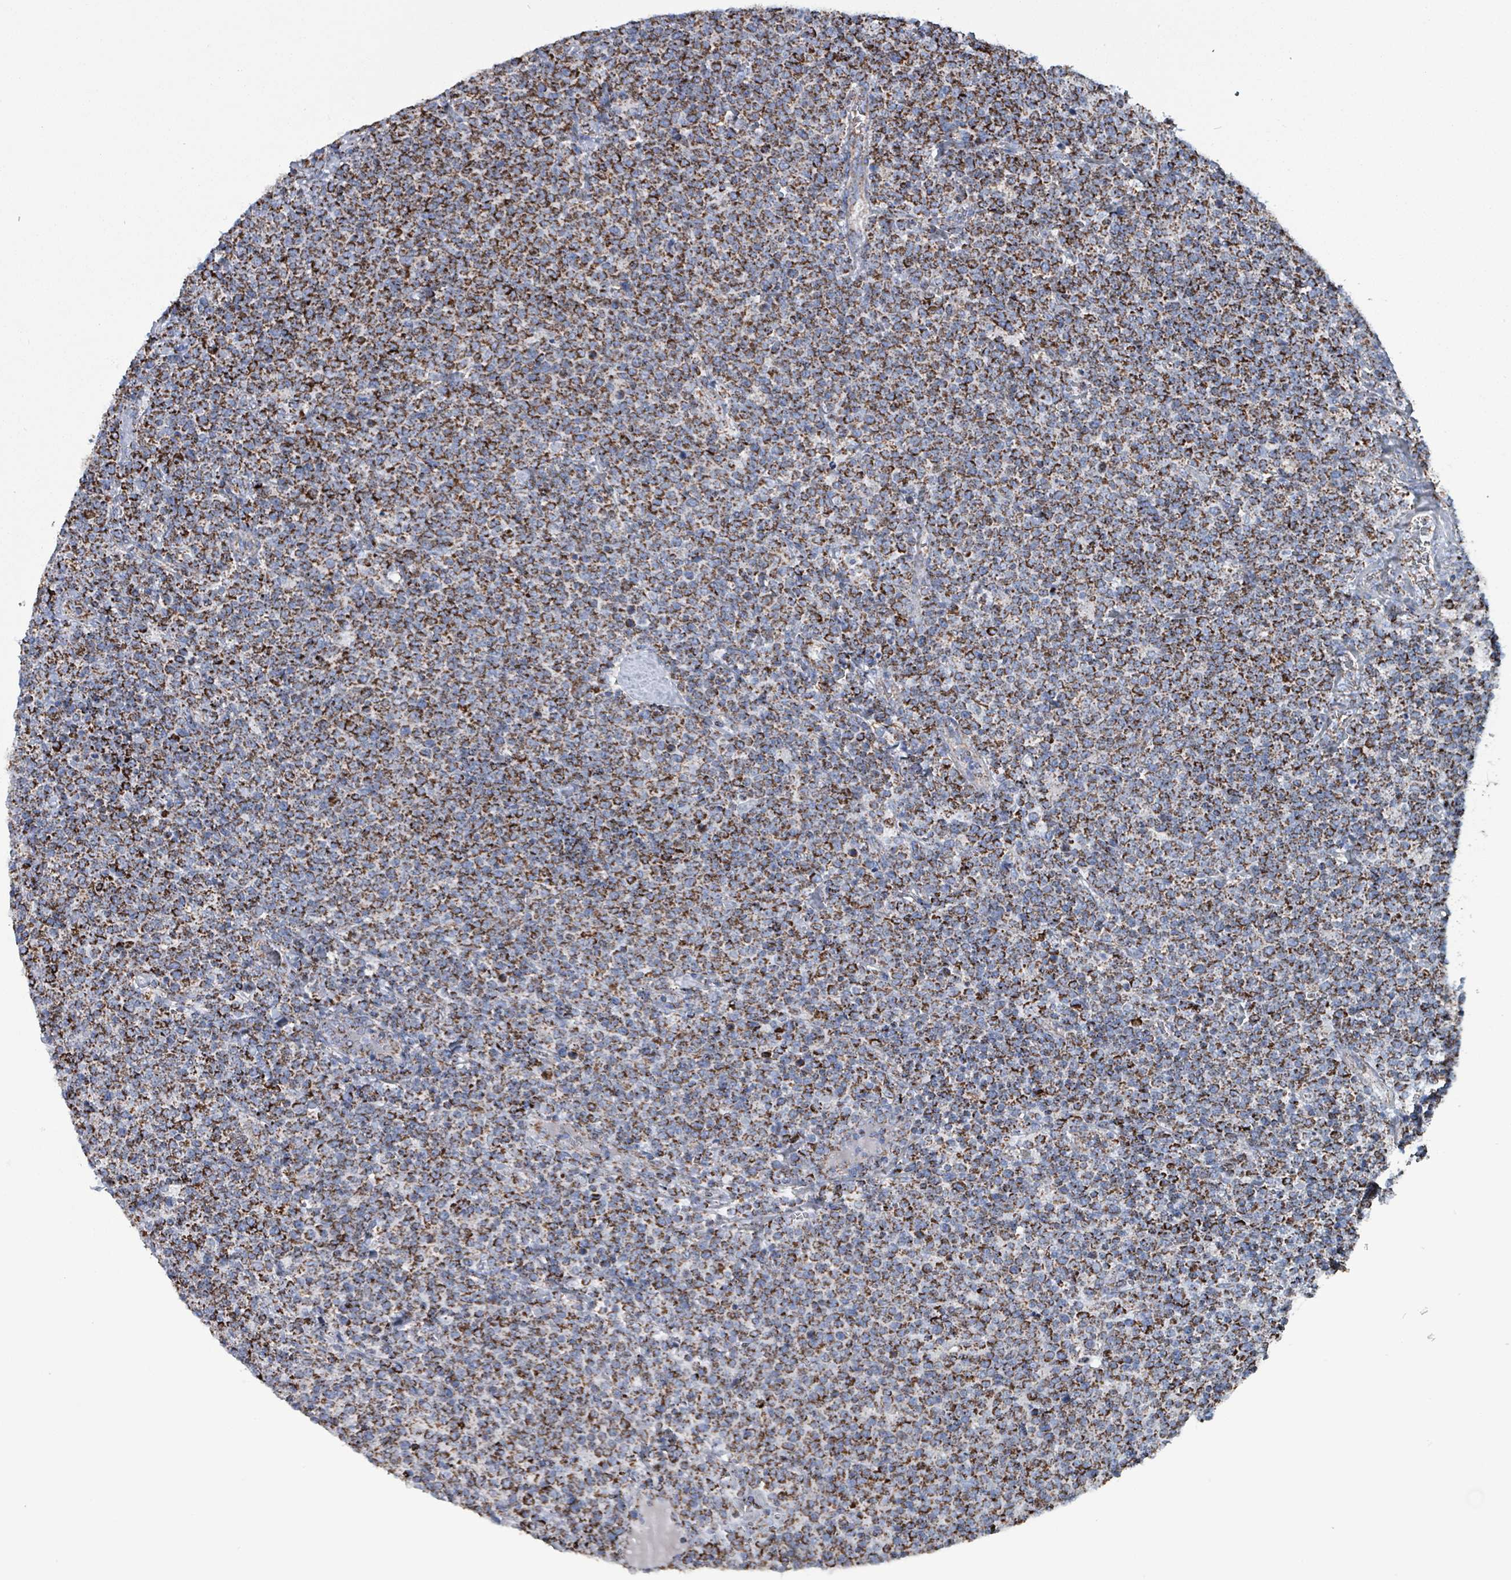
{"staining": {"intensity": "strong", "quantity": ">75%", "location": "cytoplasmic/membranous"}, "tissue": "lymphoma", "cell_type": "Tumor cells", "image_type": "cancer", "snomed": [{"axis": "morphology", "description": "Malignant lymphoma, non-Hodgkin's type, High grade"}, {"axis": "topography", "description": "Lymph node"}], "caption": "Human high-grade malignant lymphoma, non-Hodgkin's type stained for a protein (brown) reveals strong cytoplasmic/membranous positive expression in about >75% of tumor cells.", "gene": "IDH3B", "patient": {"sex": "male", "age": 61}}